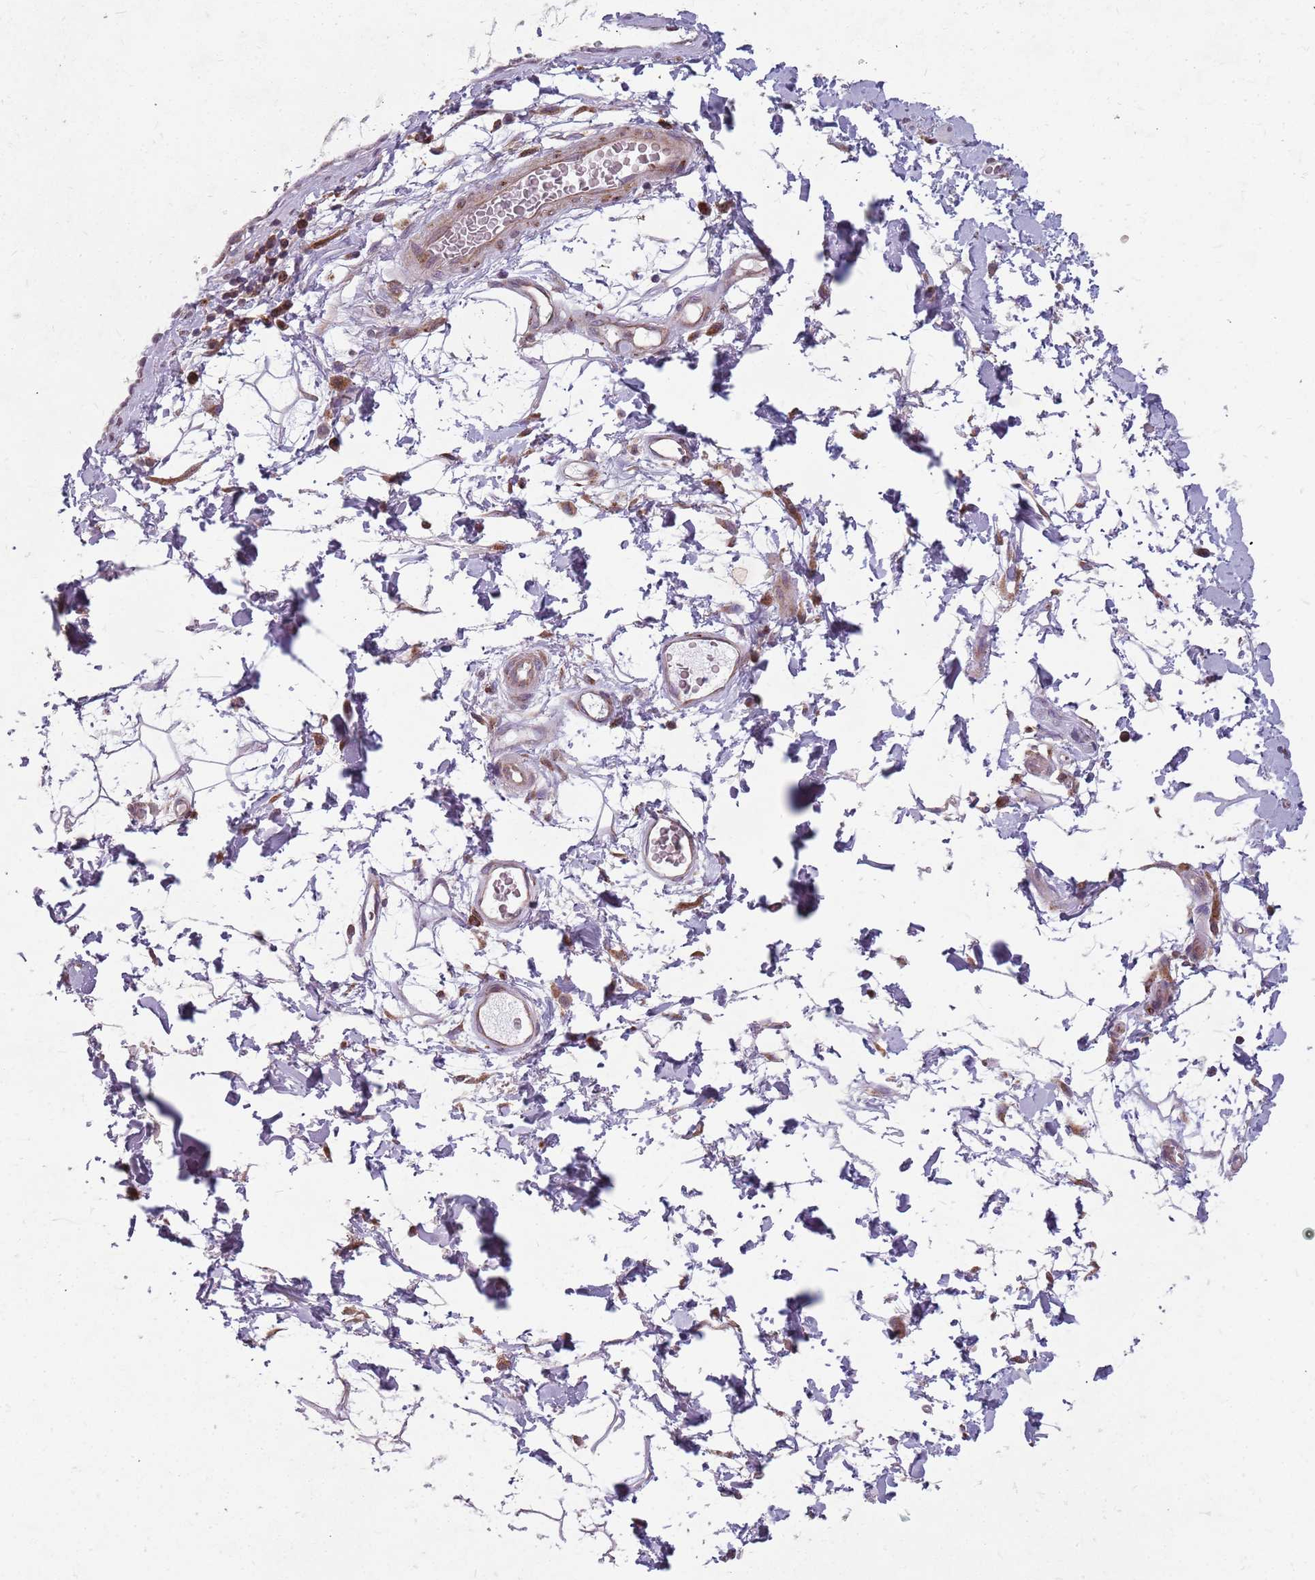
{"staining": {"intensity": "negative", "quantity": "none", "location": "none"}, "tissue": "adipose tissue", "cell_type": "Adipocytes", "image_type": "normal", "snomed": [{"axis": "morphology", "description": "Normal tissue, NOS"}, {"axis": "morphology", "description": "Adenocarcinoma, NOS"}, {"axis": "topography", "description": "Rectum"}, {"axis": "topography", "description": "Vagina"}, {"axis": "topography", "description": "Peripheral nerve tissue"}], "caption": "This is an immunohistochemistry (IHC) micrograph of unremarkable adipose tissue. There is no expression in adipocytes.", "gene": "NME4", "patient": {"sex": "female", "age": 71}}